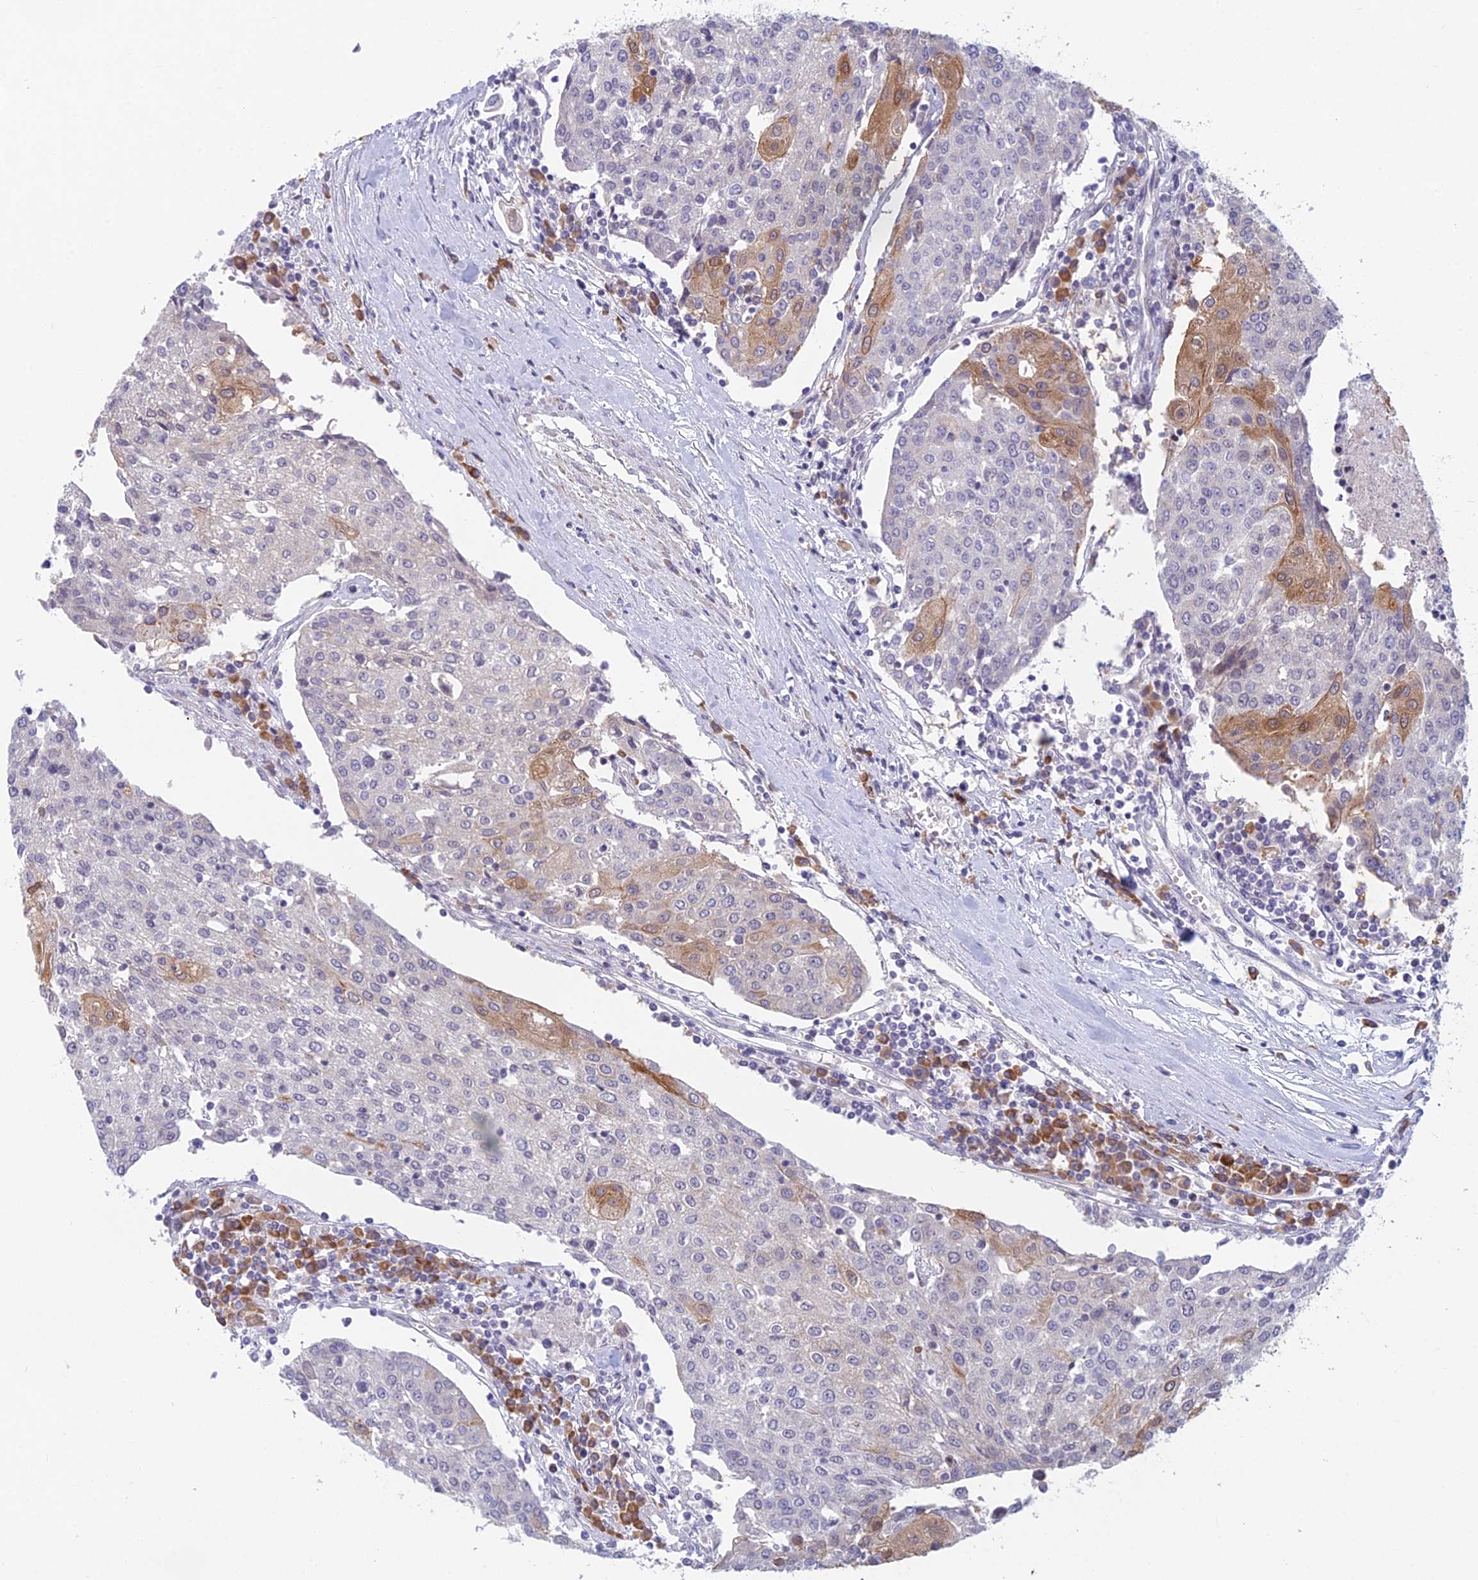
{"staining": {"intensity": "moderate", "quantity": "<25%", "location": "cytoplasmic/membranous"}, "tissue": "urothelial cancer", "cell_type": "Tumor cells", "image_type": "cancer", "snomed": [{"axis": "morphology", "description": "Urothelial carcinoma, High grade"}, {"axis": "topography", "description": "Urinary bladder"}], "caption": "About <25% of tumor cells in high-grade urothelial carcinoma show moderate cytoplasmic/membranous protein expression as visualized by brown immunohistochemical staining.", "gene": "PPP1R26", "patient": {"sex": "female", "age": 85}}